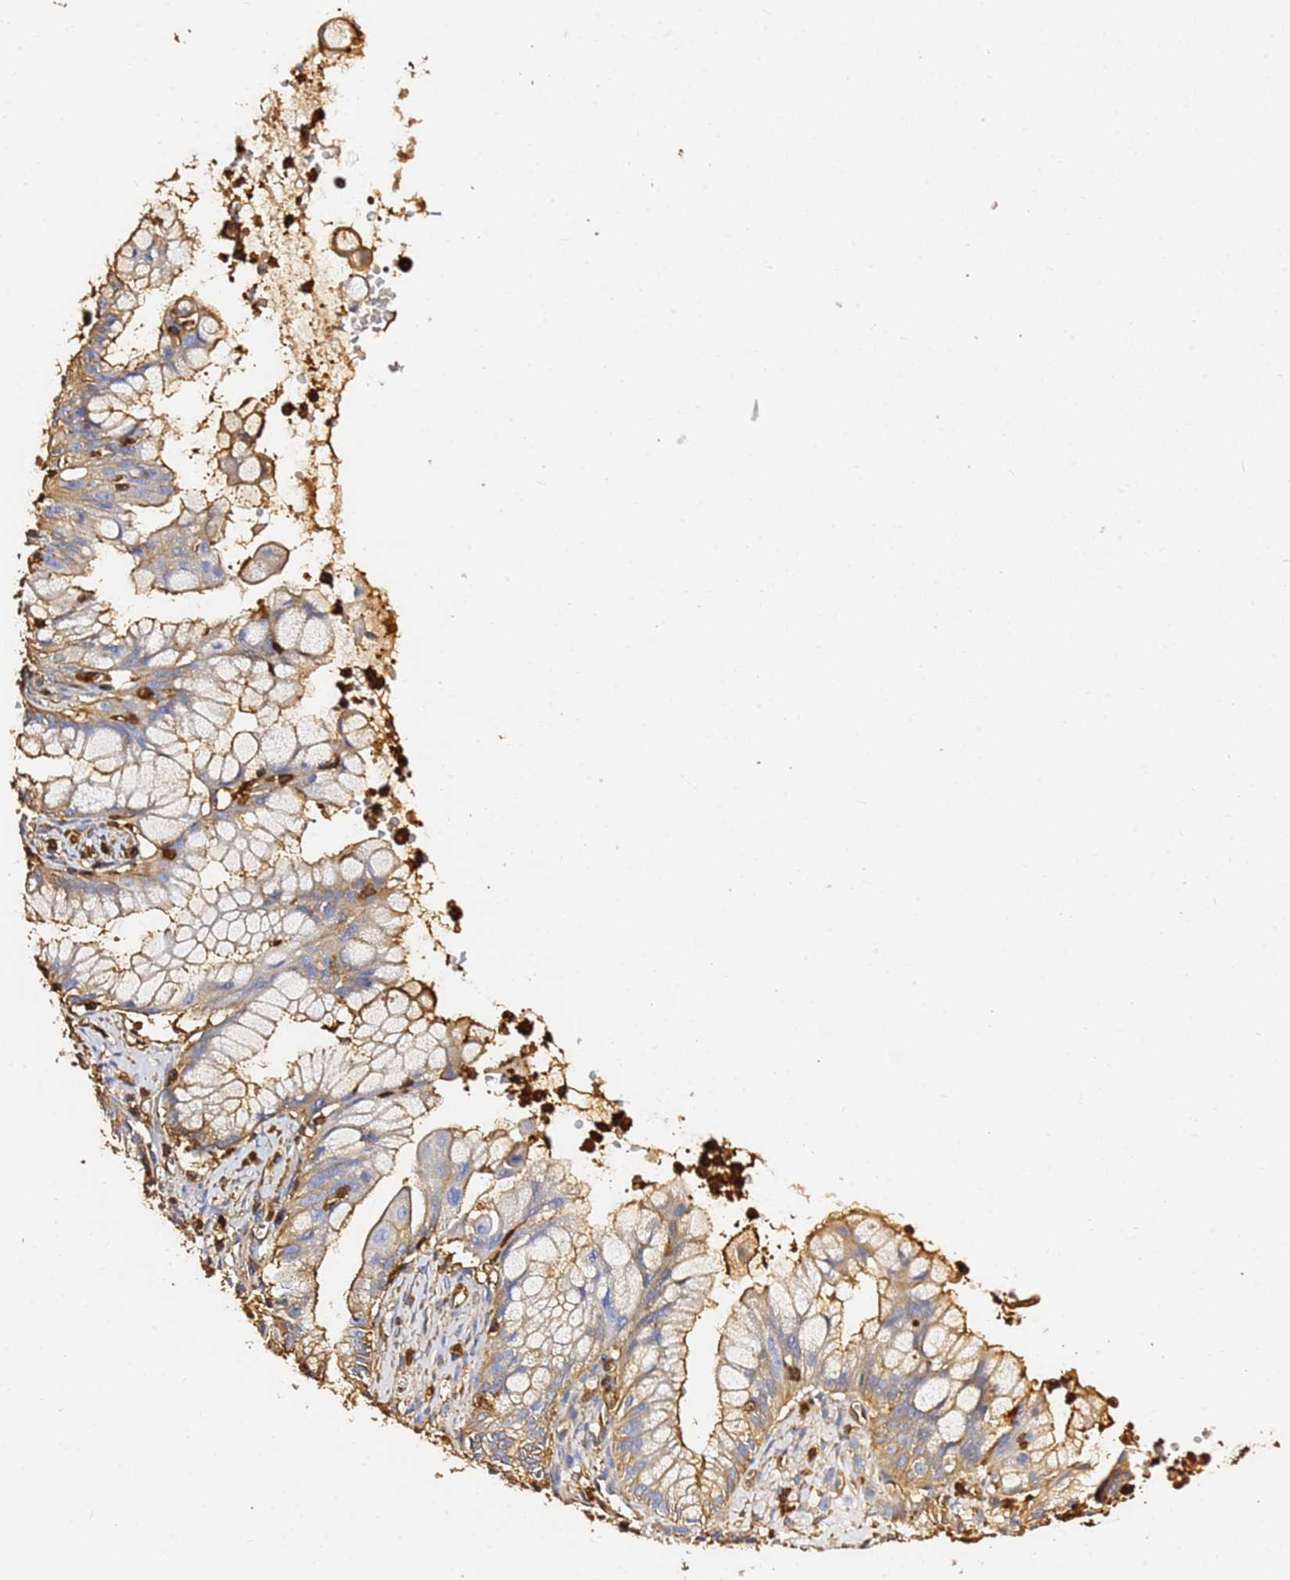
{"staining": {"intensity": "moderate", "quantity": "25%-75%", "location": "cytoplasmic/membranous"}, "tissue": "ovarian cancer", "cell_type": "Tumor cells", "image_type": "cancer", "snomed": [{"axis": "morphology", "description": "Cystadenocarcinoma, mucinous, NOS"}, {"axis": "topography", "description": "Ovary"}], "caption": "A histopathology image showing moderate cytoplasmic/membranous positivity in approximately 25%-75% of tumor cells in ovarian cancer, as visualized by brown immunohistochemical staining.", "gene": "ACTB", "patient": {"sex": "female", "age": 70}}